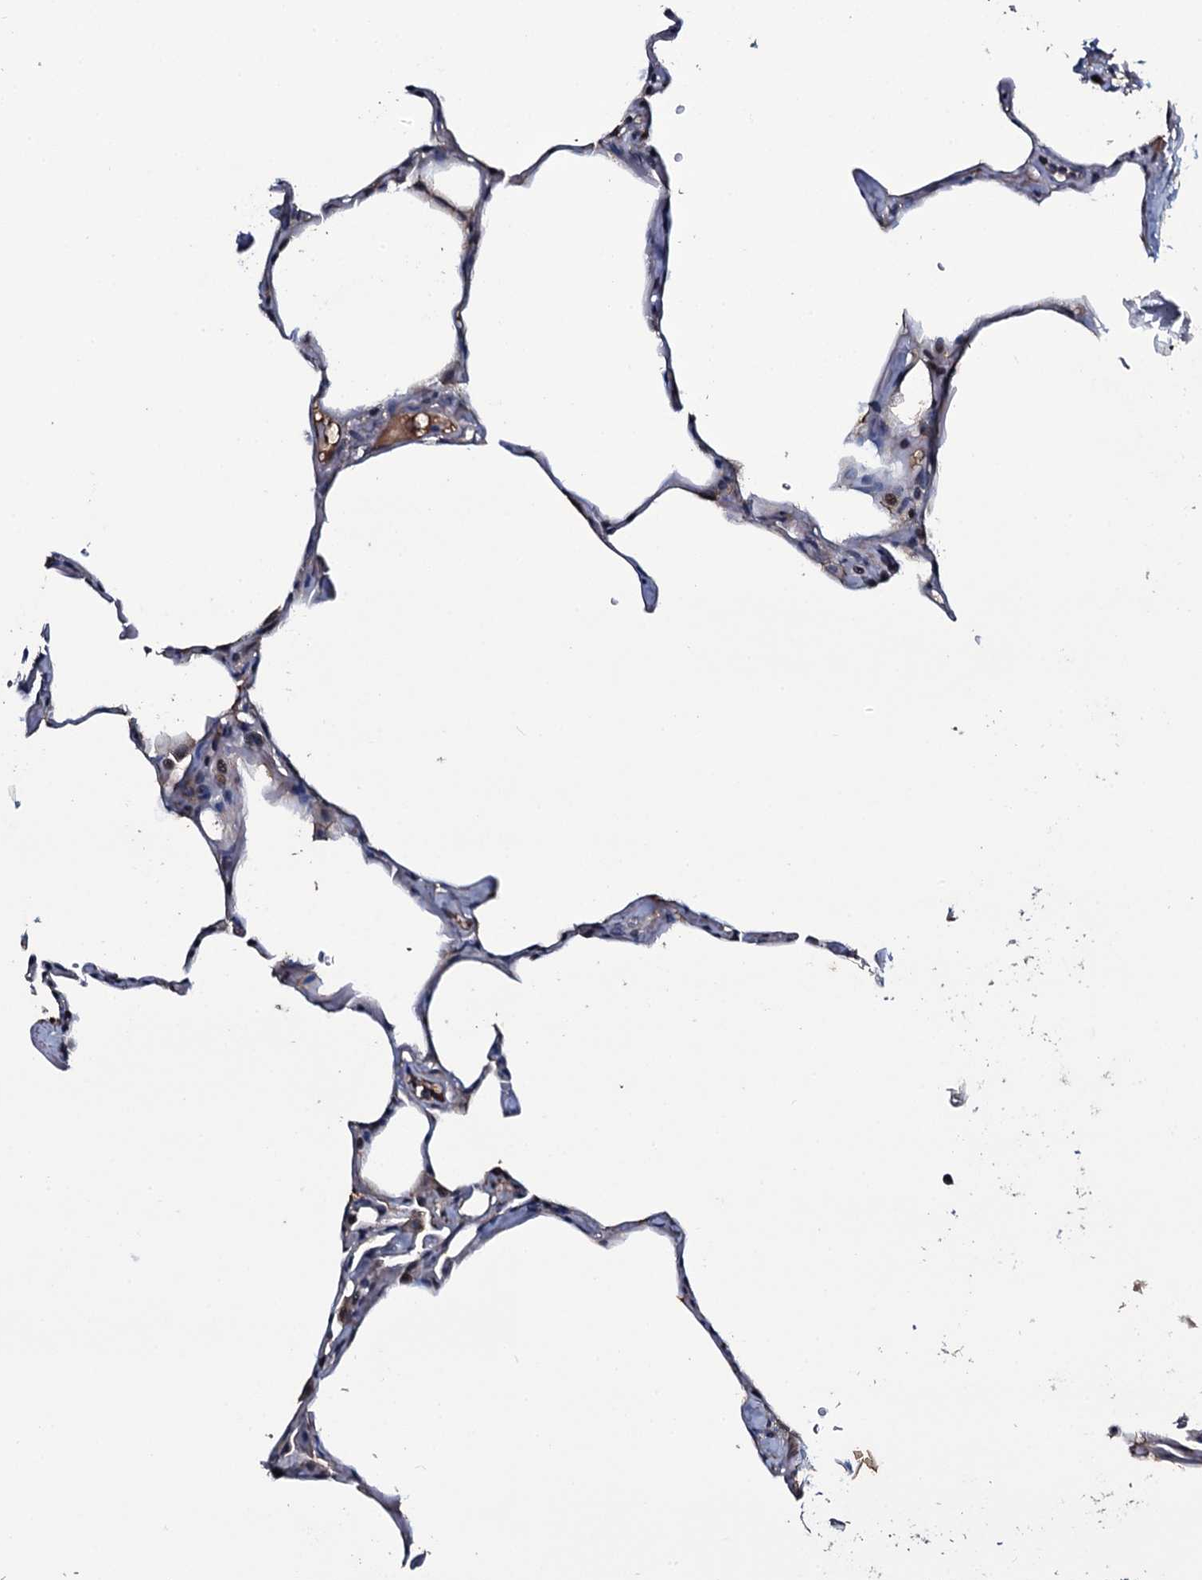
{"staining": {"intensity": "negative", "quantity": "none", "location": "none"}, "tissue": "lung", "cell_type": "Alveolar cells", "image_type": "normal", "snomed": [{"axis": "morphology", "description": "Normal tissue, NOS"}, {"axis": "topography", "description": "Lung"}], "caption": "This is a histopathology image of IHC staining of normal lung, which shows no expression in alveolar cells. (DAB (3,3'-diaminobenzidine) immunohistochemistry (IHC) with hematoxylin counter stain).", "gene": "LYG2", "patient": {"sex": "male", "age": 65}}